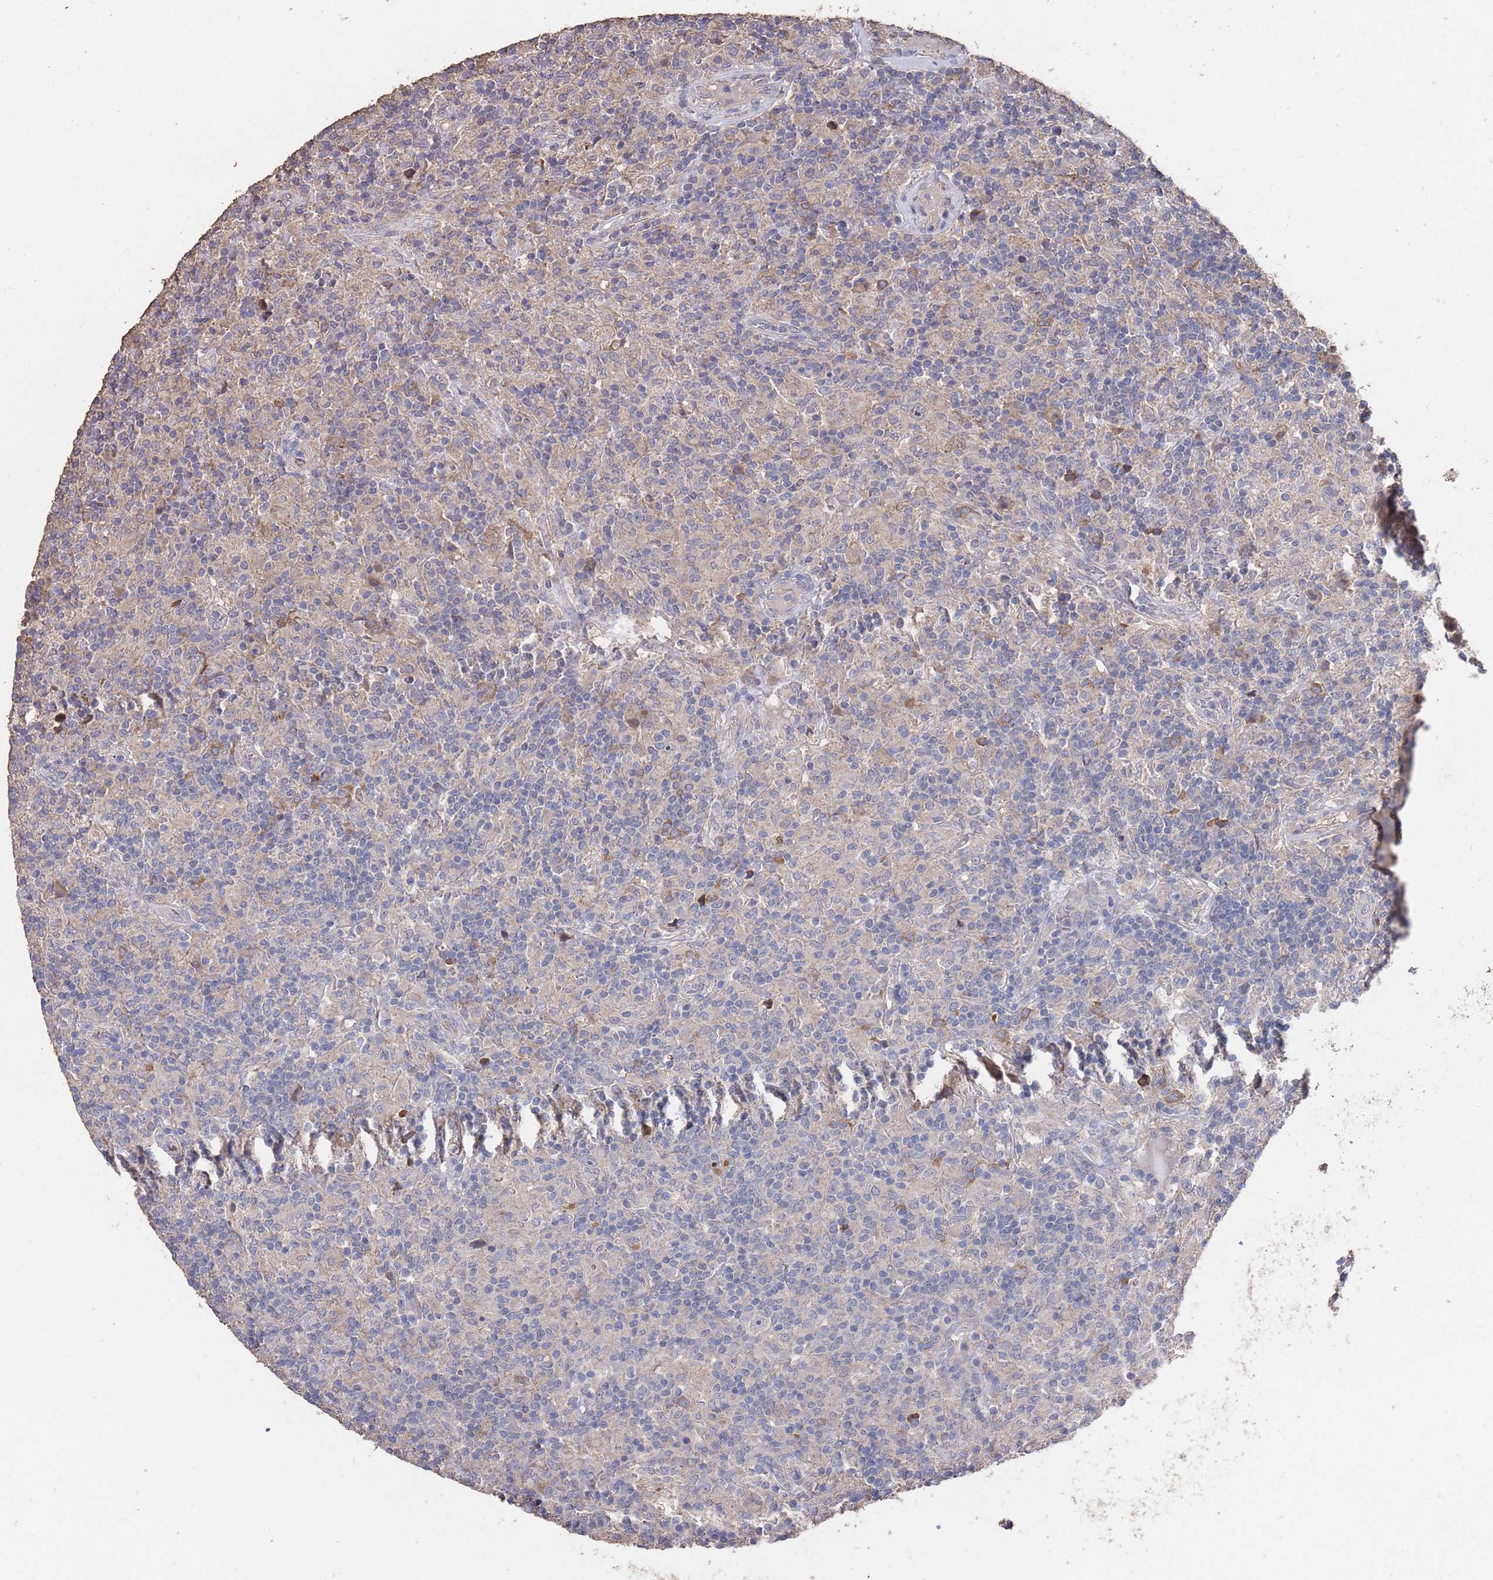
{"staining": {"intensity": "negative", "quantity": "none", "location": "none"}, "tissue": "lymphoma", "cell_type": "Tumor cells", "image_type": "cancer", "snomed": [{"axis": "morphology", "description": "Hodgkin's disease, NOS"}, {"axis": "topography", "description": "Lymph node"}], "caption": "This is a histopathology image of IHC staining of lymphoma, which shows no positivity in tumor cells.", "gene": "BTBD18", "patient": {"sex": "male", "age": 70}}